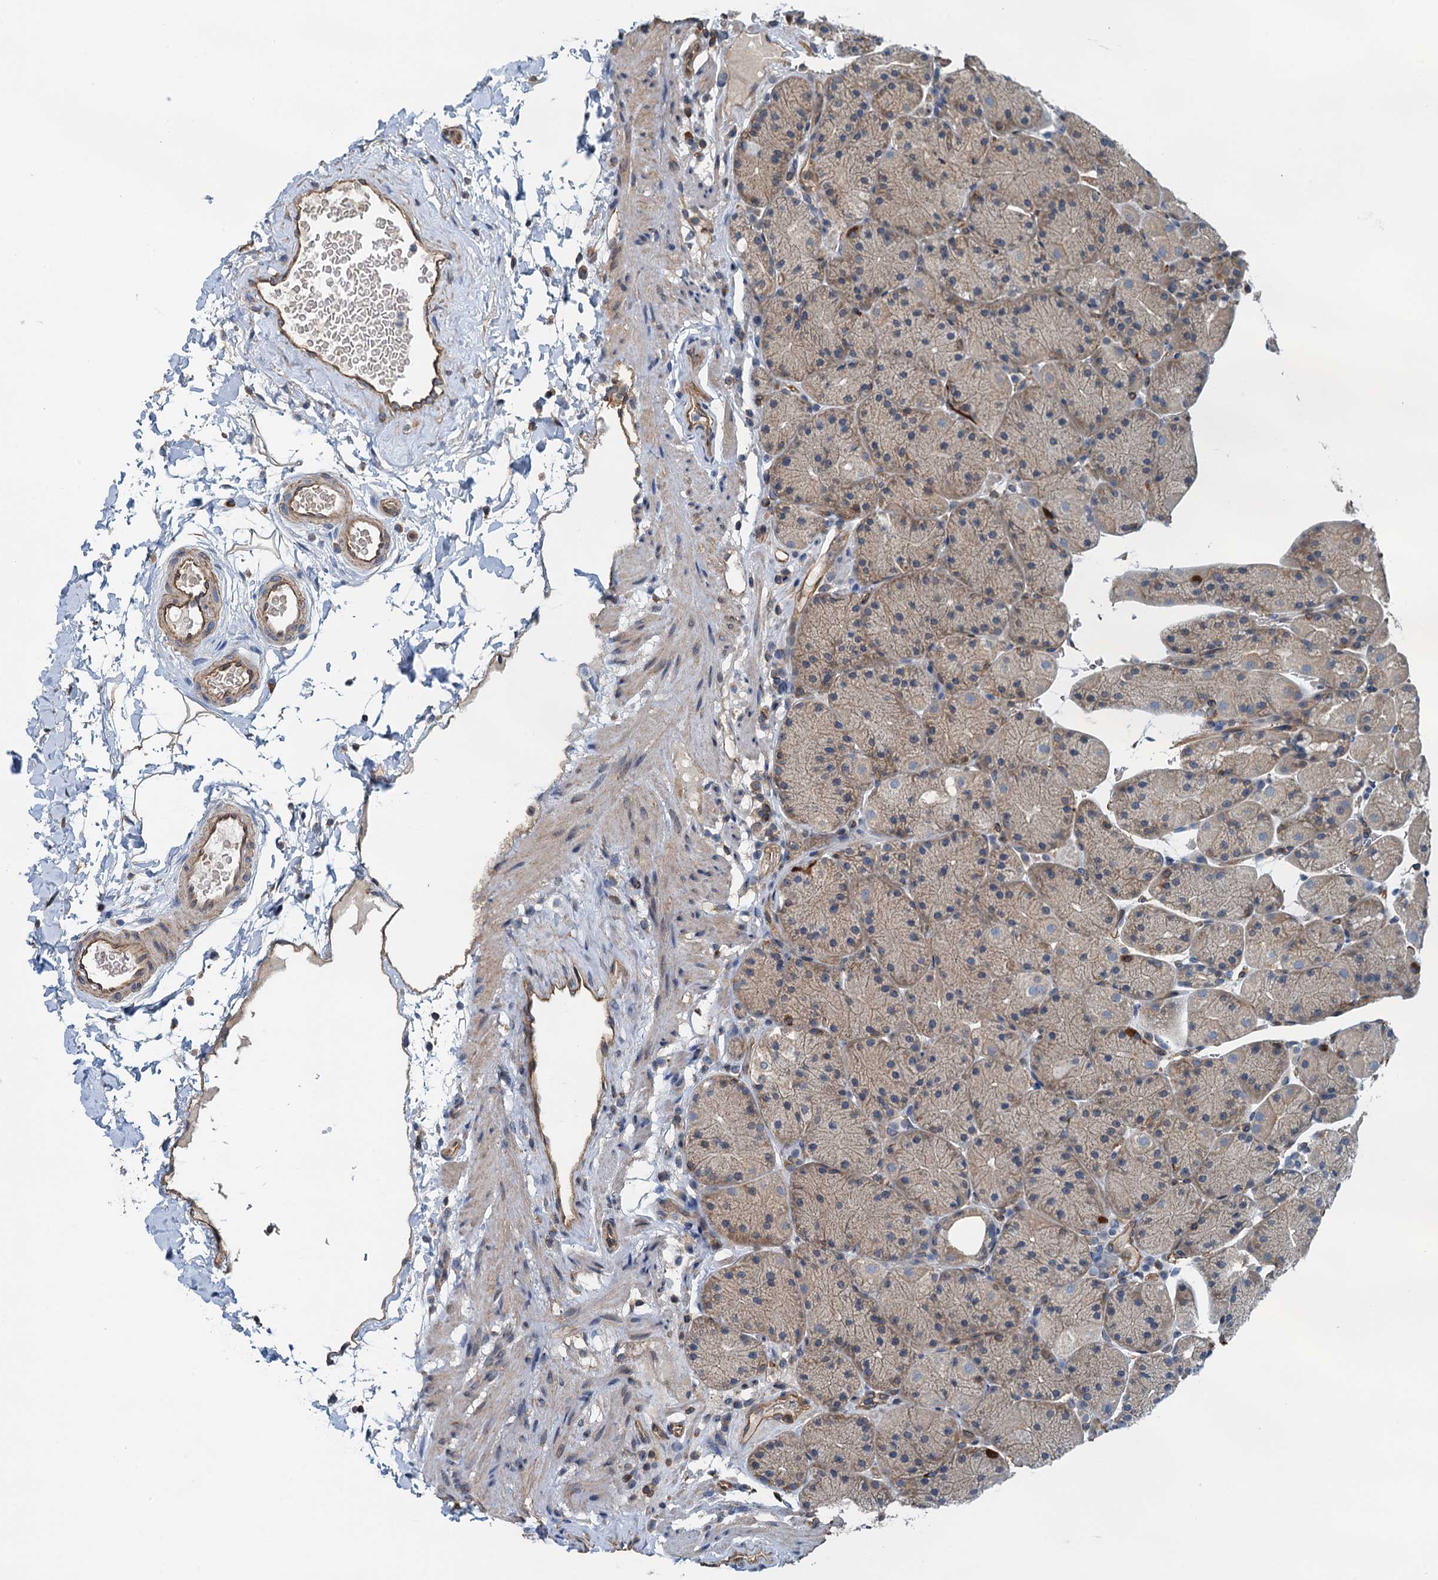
{"staining": {"intensity": "weak", "quantity": "25%-75%", "location": "cytoplasmic/membranous"}, "tissue": "stomach", "cell_type": "Glandular cells", "image_type": "normal", "snomed": [{"axis": "morphology", "description": "Normal tissue, NOS"}, {"axis": "topography", "description": "Stomach, upper"}, {"axis": "topography", "description": "Stomach, lower"}], "caption": "Immunohistochemical staining of unremarkable human stomach exhibits 25%-75% levels of weak cytoplasmic/membranous protein staining in about 25%-75% of glandular cells. (brown staining indicates protein expression, while blue staining denotes nuclei).", "gene": "ROGDI", "patient": {"sex": "male", "age": 67}}